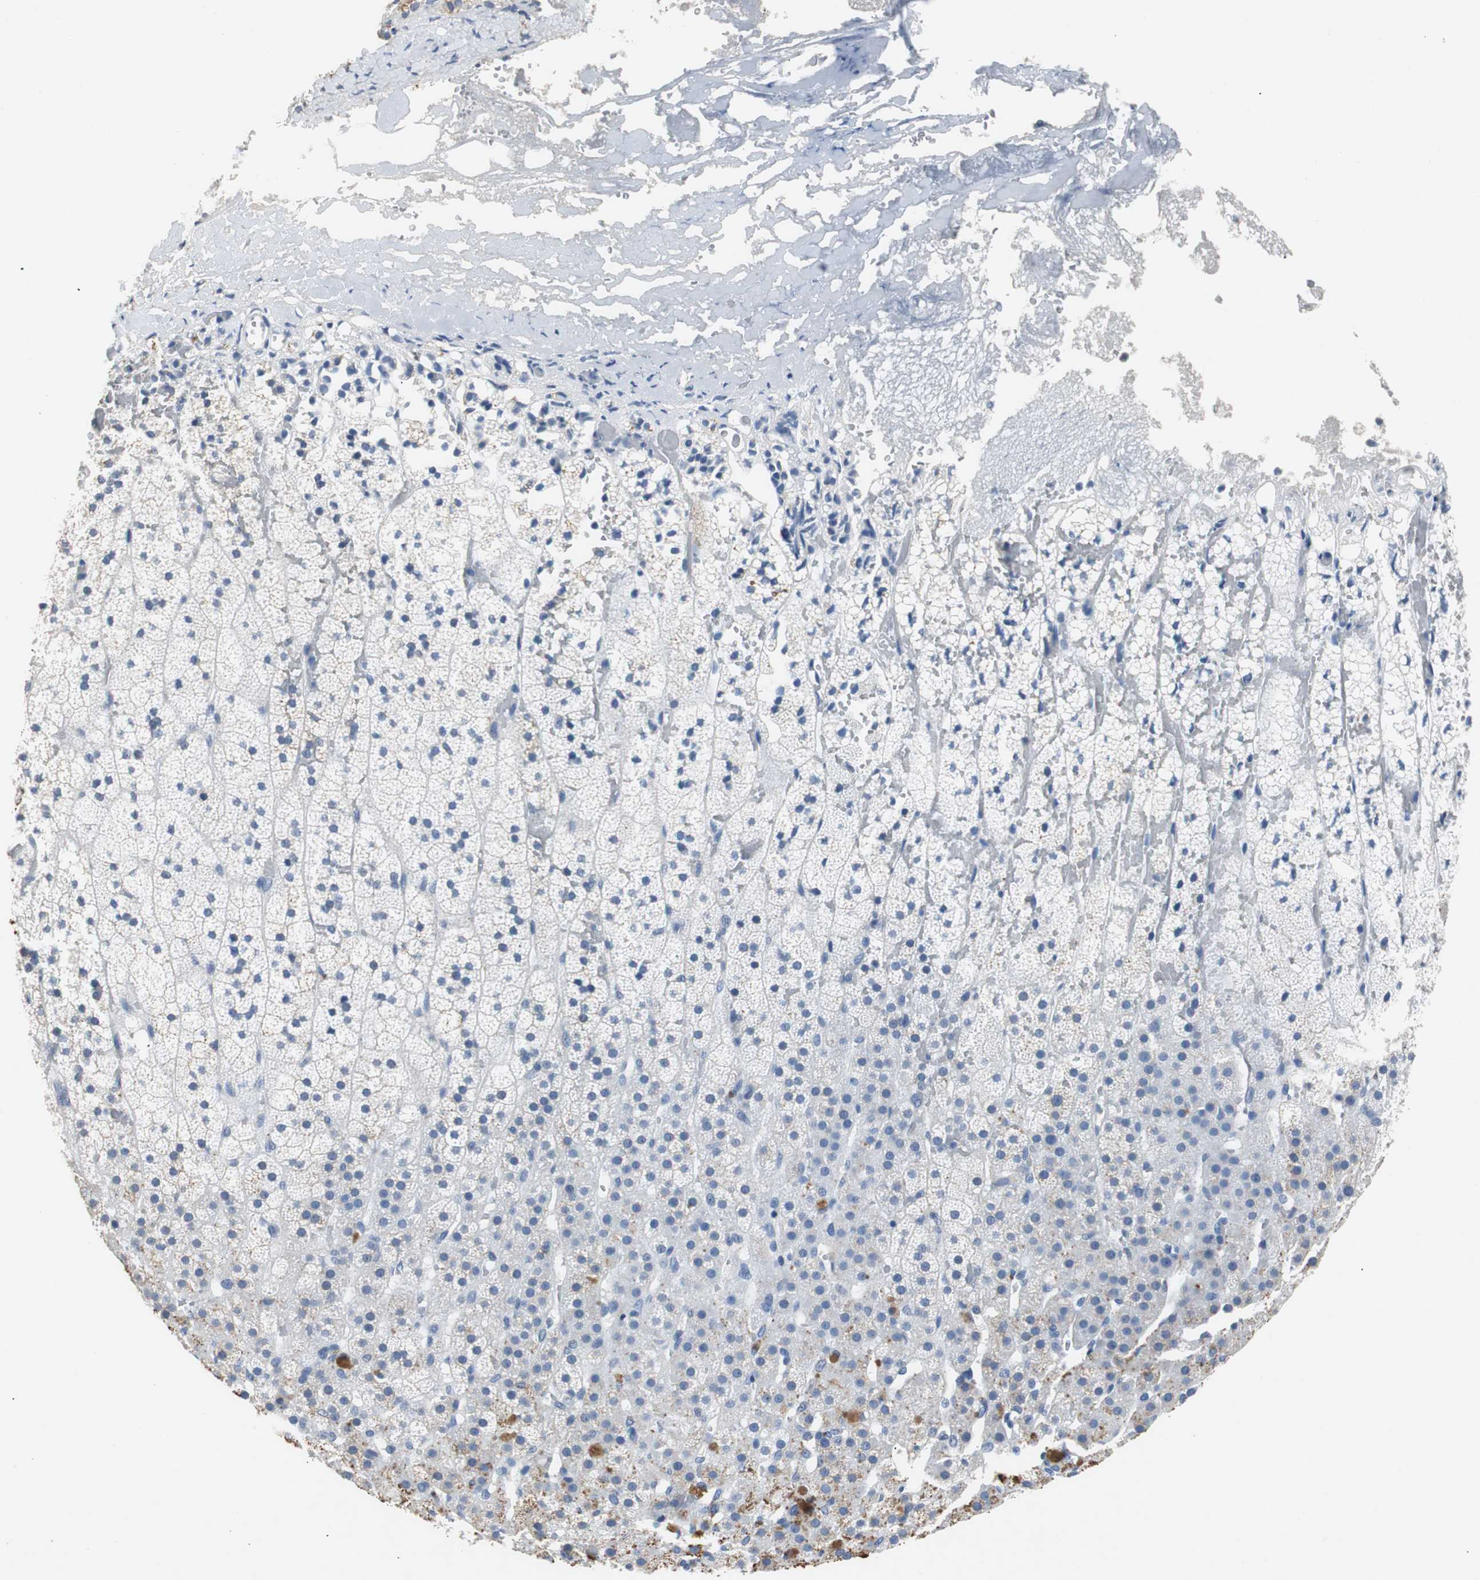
{"staining": {"intensity": "strong", "quantity": "25%-75%", "location": "cytoplasmic/membranous"}, "tissue": "adrenal gland", "cell_type": "Glandular cells", "image_type": "normal", "snomed": [{"axis": "morphology", "description": "Normal tissue, NOS"}, {"axis": "topography", "description": "Adrenal gland"}], "caption": "IHC (DAB) staining of unremarkable adrenal gland demonstrates strong cytoplasmic/membranous protein positivity in about 25%-75% of glandular cells. (Brightfield microscopy of DAB IHC at high magnification).", "gene": "LRP2", "patient": {"sex": "male", "age": 35}}